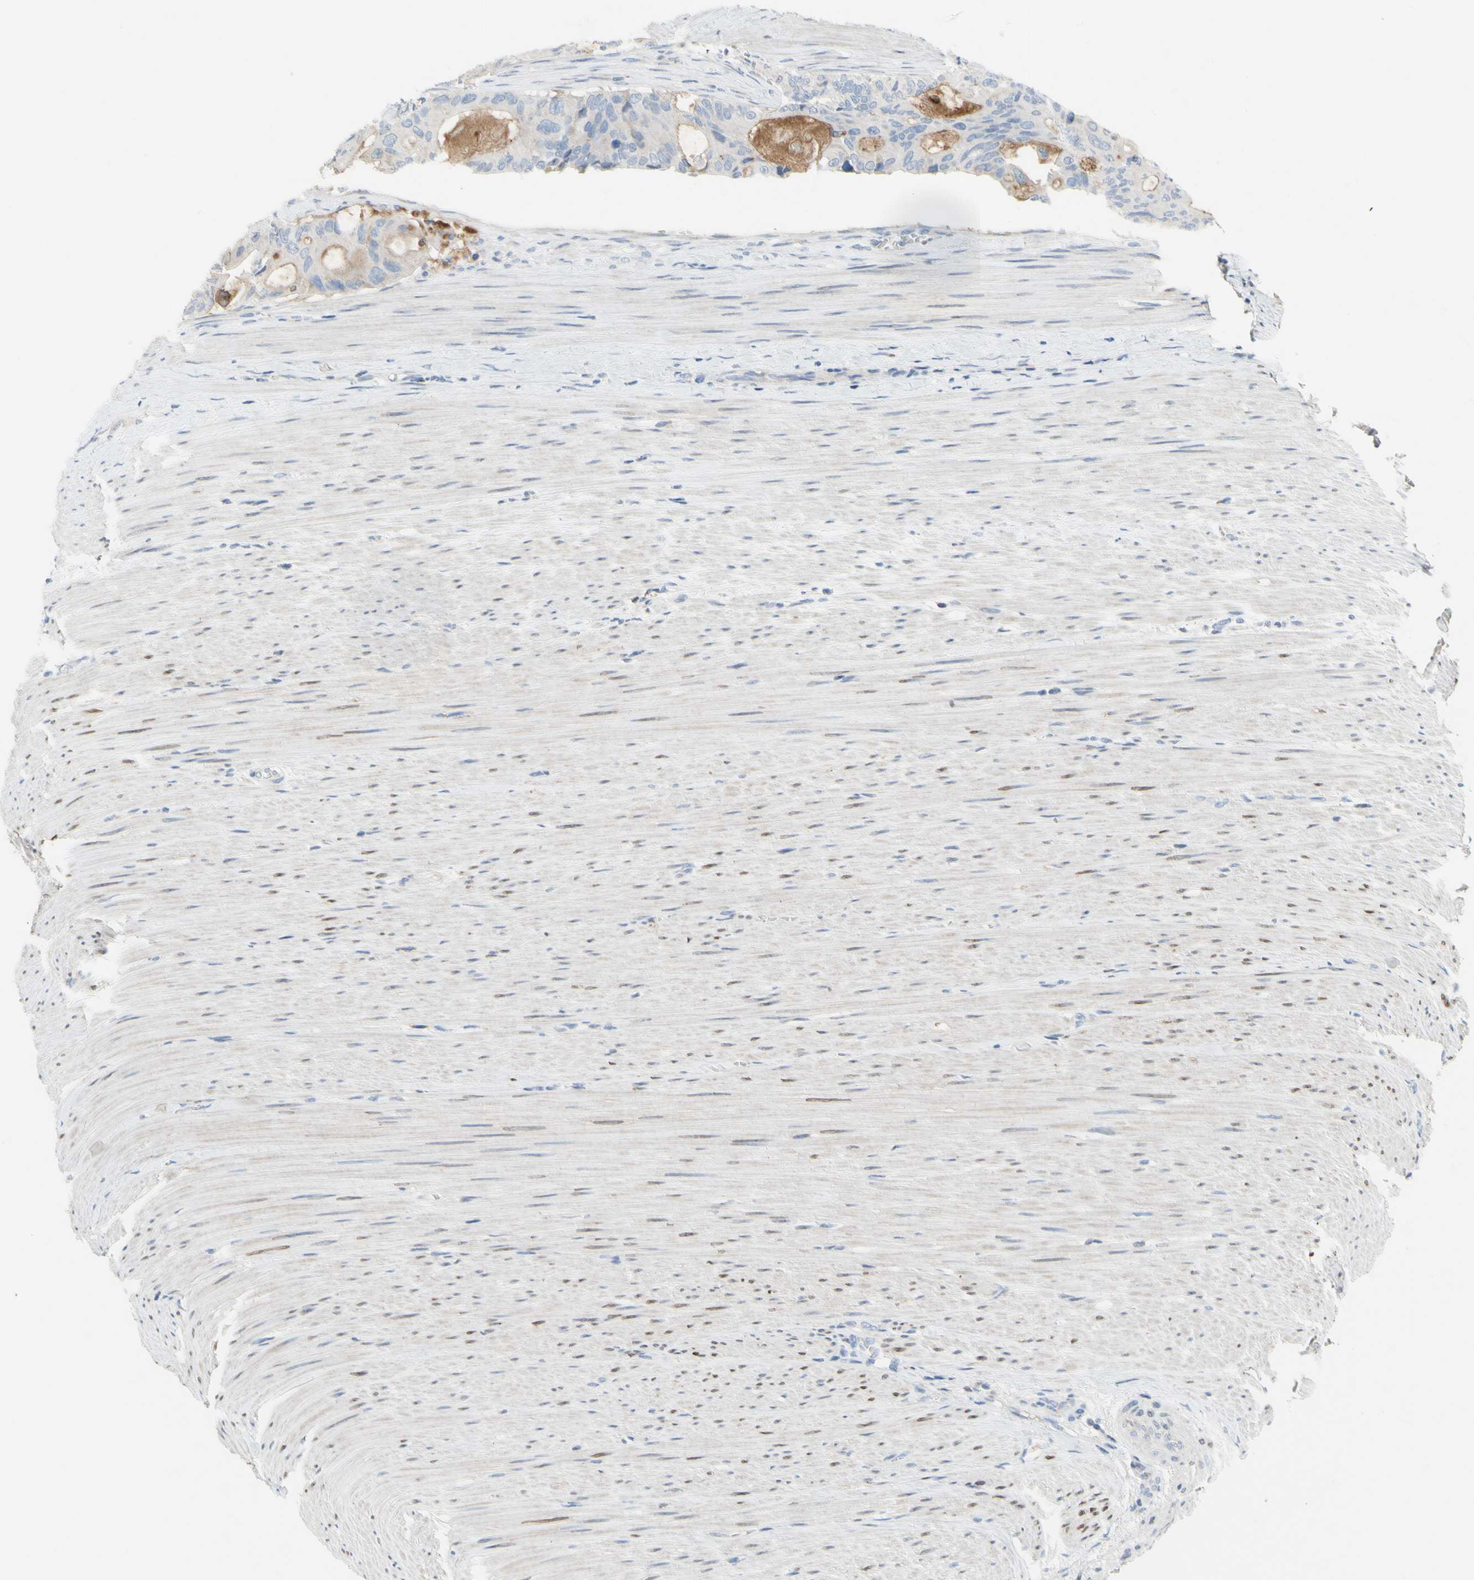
{"staining": {"intensity": "weak", "quantity": "25%-75%", "location": "cytoplasmic/membranous"}, "tissue": "colorectal cancer", "cell_type": "Tumor cells", "image_type": "cancer", "snomed": [{"axis": "morphology", "description": "Adenocarcinoma, NOS"}, {"axis": "topography", "description": "Colon"}], "caption": "Immunohistochemistry (IHC) micrograph of colorectal adenocarcinoma stained for a protein (brown), which reveals low levels of weak cytoplasmic/membranous expression in about 25%-75% of tumor cells.", "gene": "MUC1", "patient": {"sex": "female", "age": 57}}